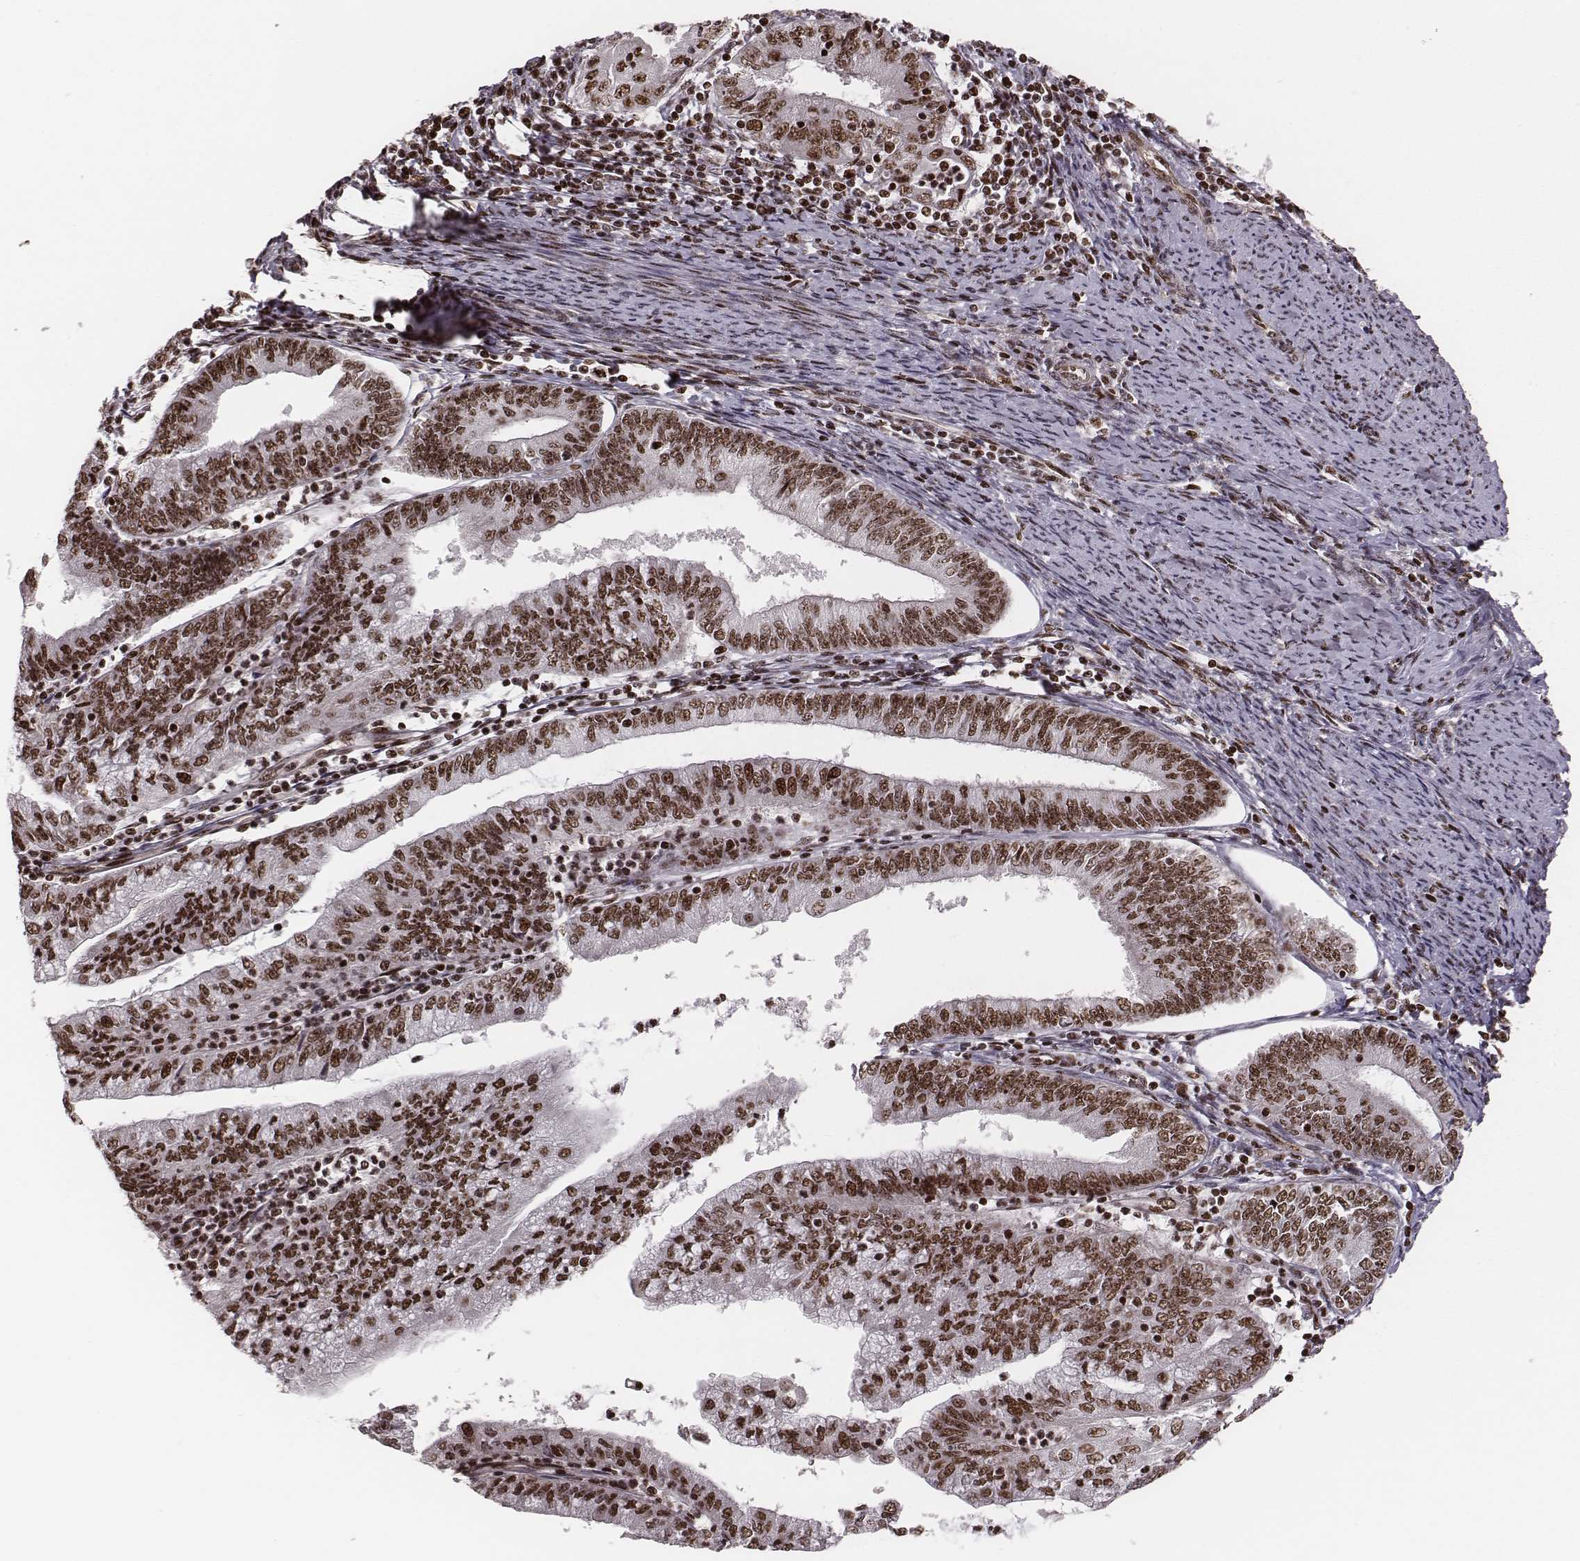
{"staining": {"intensity": "moderate", "quantity": ">75%", "location": "nuclear"}, "tissue": "endometrial cancer", "cell_type": "Tumor cells", "image_type": "cancer", "snomed": [{"axis": "morphology", "description": "Adenocarcinoma, NOS"}, {"axis": "topography", "description": "Endometrium"}], "caption": "An image of human adenocarcinoma (endometrial) stained for a protein exhibits moderate nuclear brown staining in tumor cells.", "gene": "VRK3", "patient": {"sex": "female", "age": 55}}